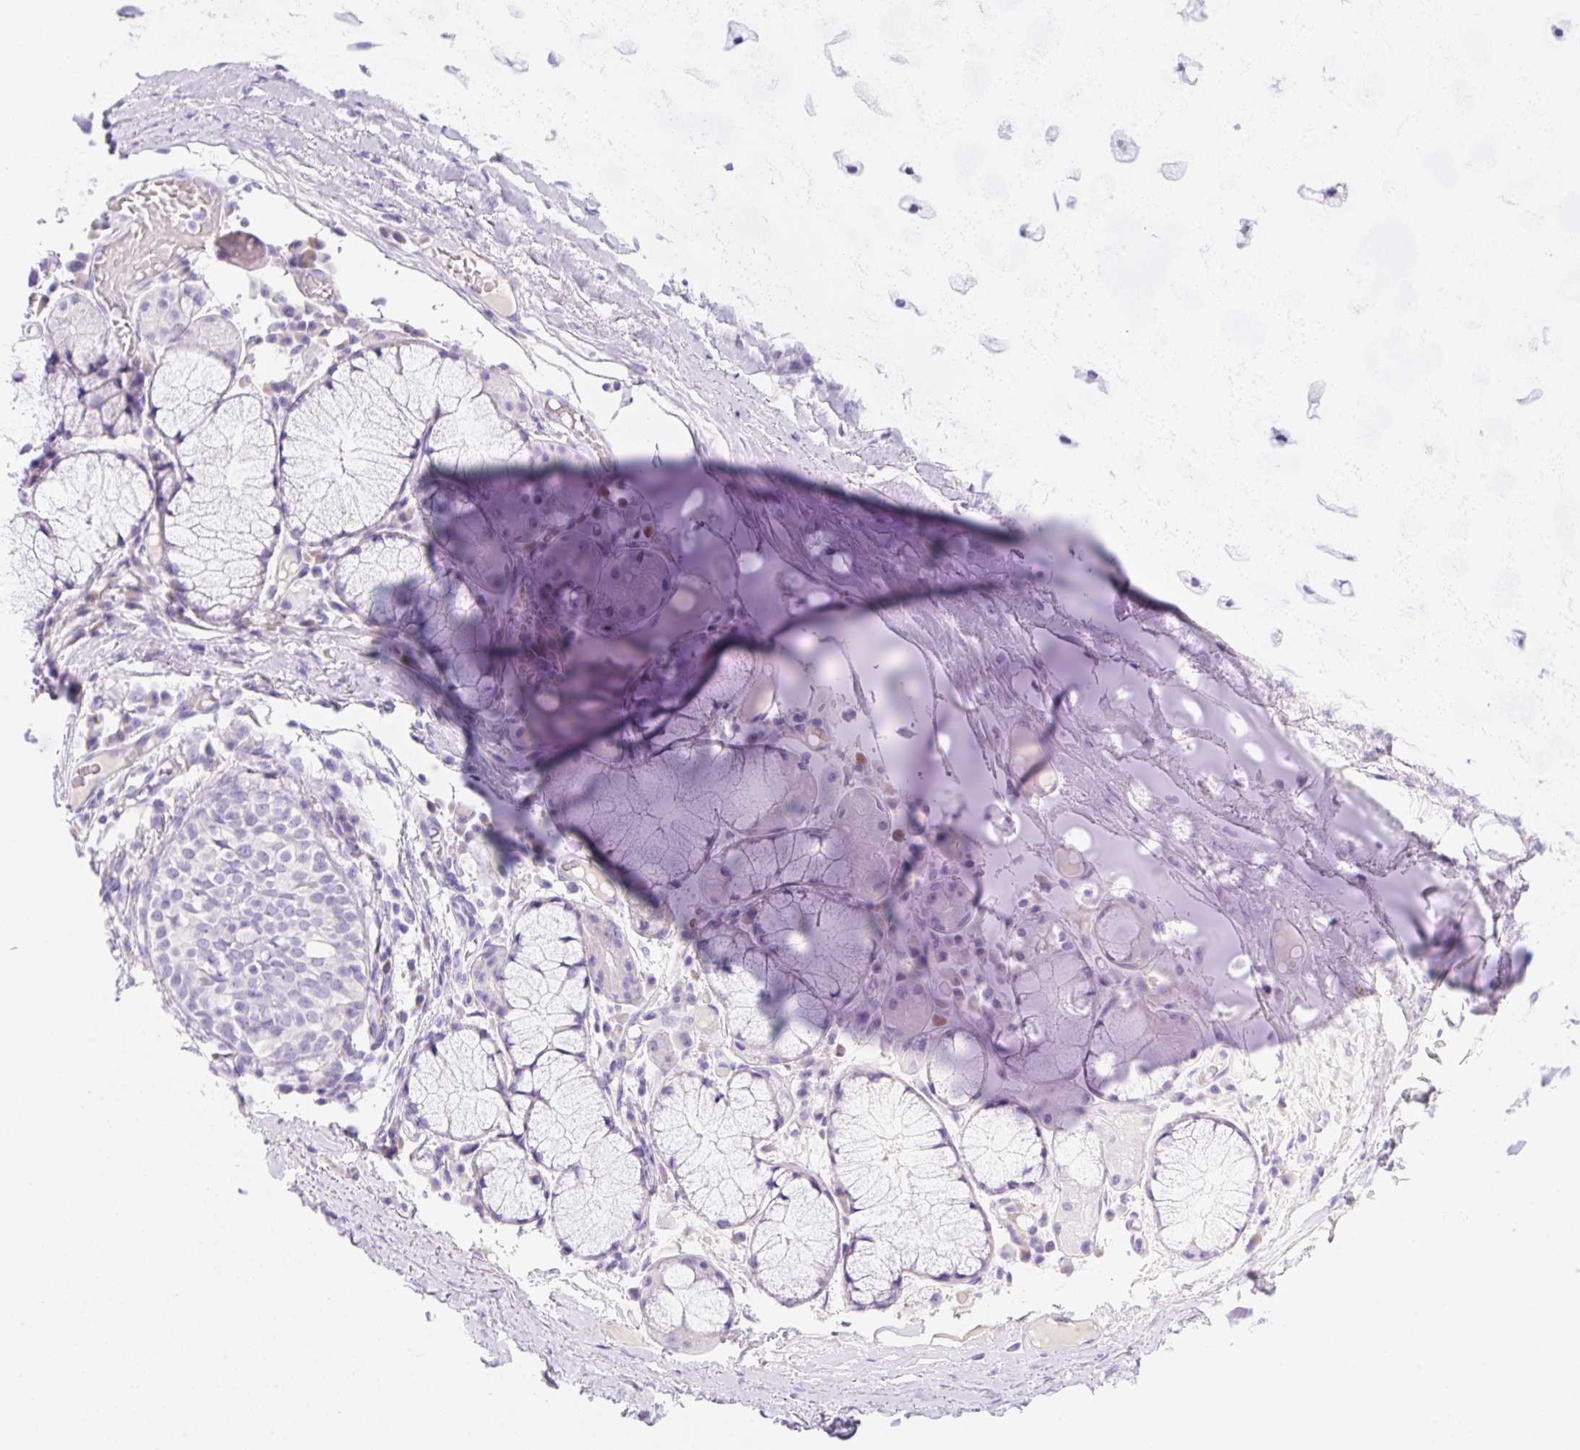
{"staining": {"intensity": "negative", "quantity": "none", "location": "none"}, "tissue": "soft tissue", "cell_type": "Chondrocytes", "image_type": "normal", "snomed": [{"axis": "morphology", "description": "Normal tissue, NOS"}, {"axis": "topography", "description": "Cartilage tissue"}, {"axis": "topography", "description": "Bronchus"}], "caption": "High power microscopy histopathology image of an IHC micrograph of unremarkable soft tissue, revealing no significant expression in chondrocytes. The staining was performed using DAB (3,3'-diaminobenzidine) to visualize the protein expression in brown, while the nuclei were stained in blue with hematoxylin (Magnification: 20x).", "gene": "KLK8", "patient": {"sex": "male", "age": 56}}